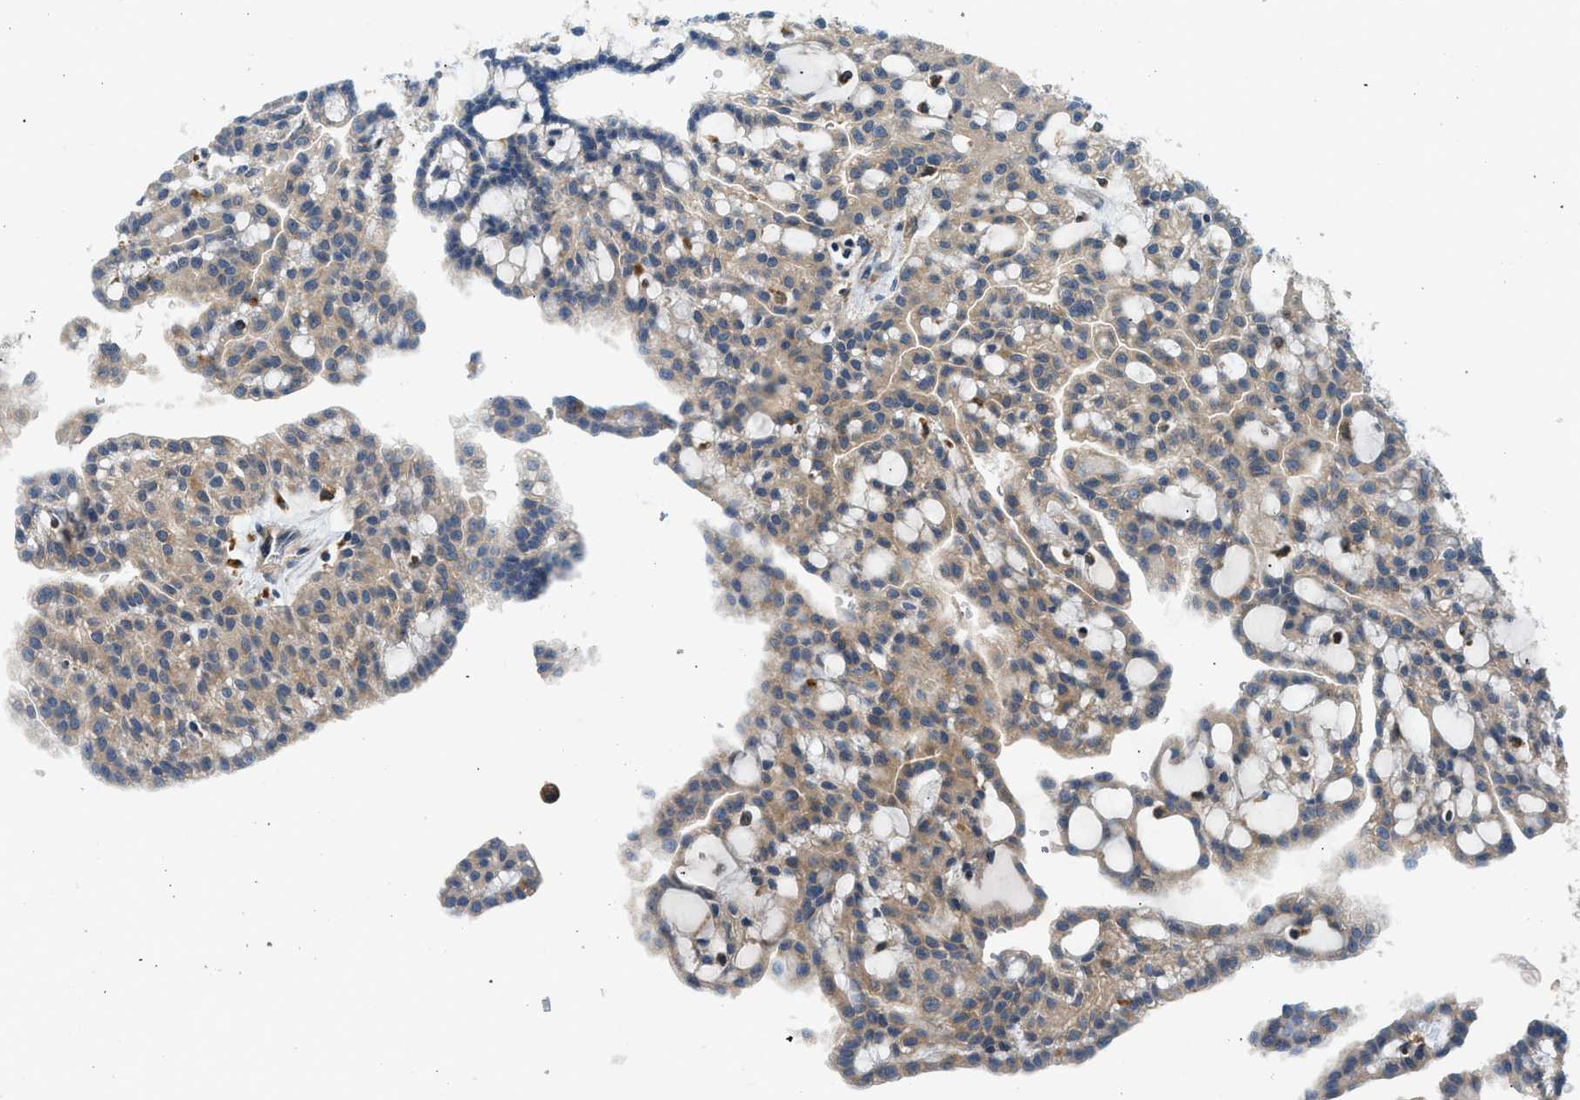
{"staining": {"intensity": "moderate", "quantity": ">75%", "location": "cytoplasmic/membranous"}, "tissue": "renal cancer", "cell_type": "Tumor cells", "image_type": "cancer", "snomed": [{"axis": "morphology", "description": "Adenocarcinoma, NOS"}, {"axis": "topography", "description": "Kidney"}], "caption": "Immunohistochemical staining of renal cancer exhibits medium levels of moderate cytoplasmic/membranous positivity in approximately >75% of tumor cells. (brown staining indicates protein expression, while blue staining denotes nuclei).", "gene": "LPIN2", "patient": {"sex": "male", "age": 63}}